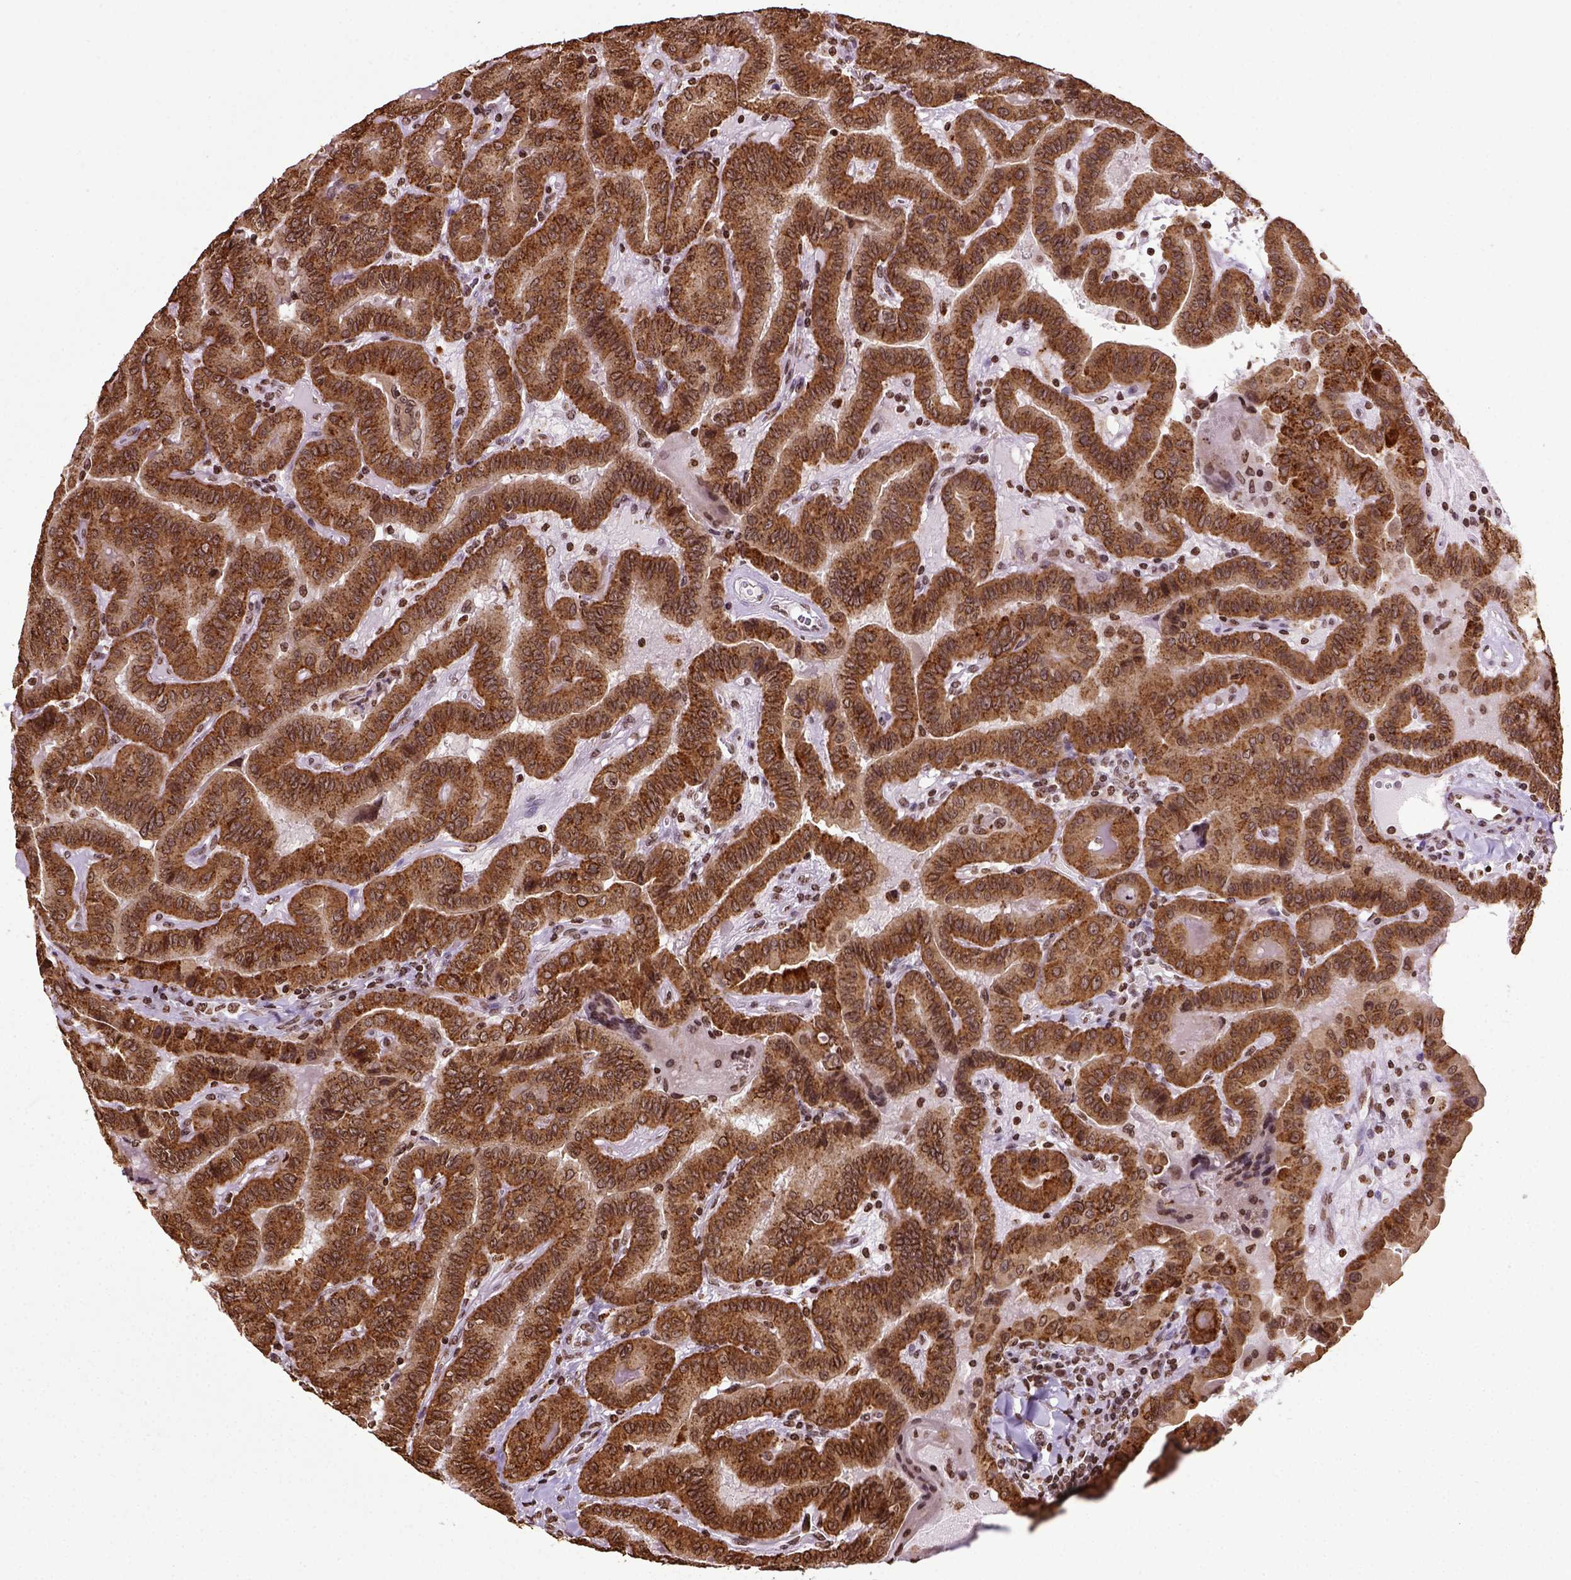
{"staining": {"intensity": "moderate", "quantity": ">75%", "location": "cytoplasmic/membranous,nuclear"}, "tissue": "thyroid cancer", "cell_type": "Tumor cells", "image_type": "cancer", "snomed": [{"axis": "morphology", "description": "Papillary adenocarcinoma, NOS"}, {"axis": "topography", "description": "Thyroid gland"}], "caption": "IHC (DAB (3,3'-diaminobenzidine)) staining of thyroid cancer reveals moderate cytoplasmic/membranous and nuclear protein positivity in approximately >75% of tumor cells.", "gene": "ZNF75D", "patient": {"sex": "female", "age": 37}}